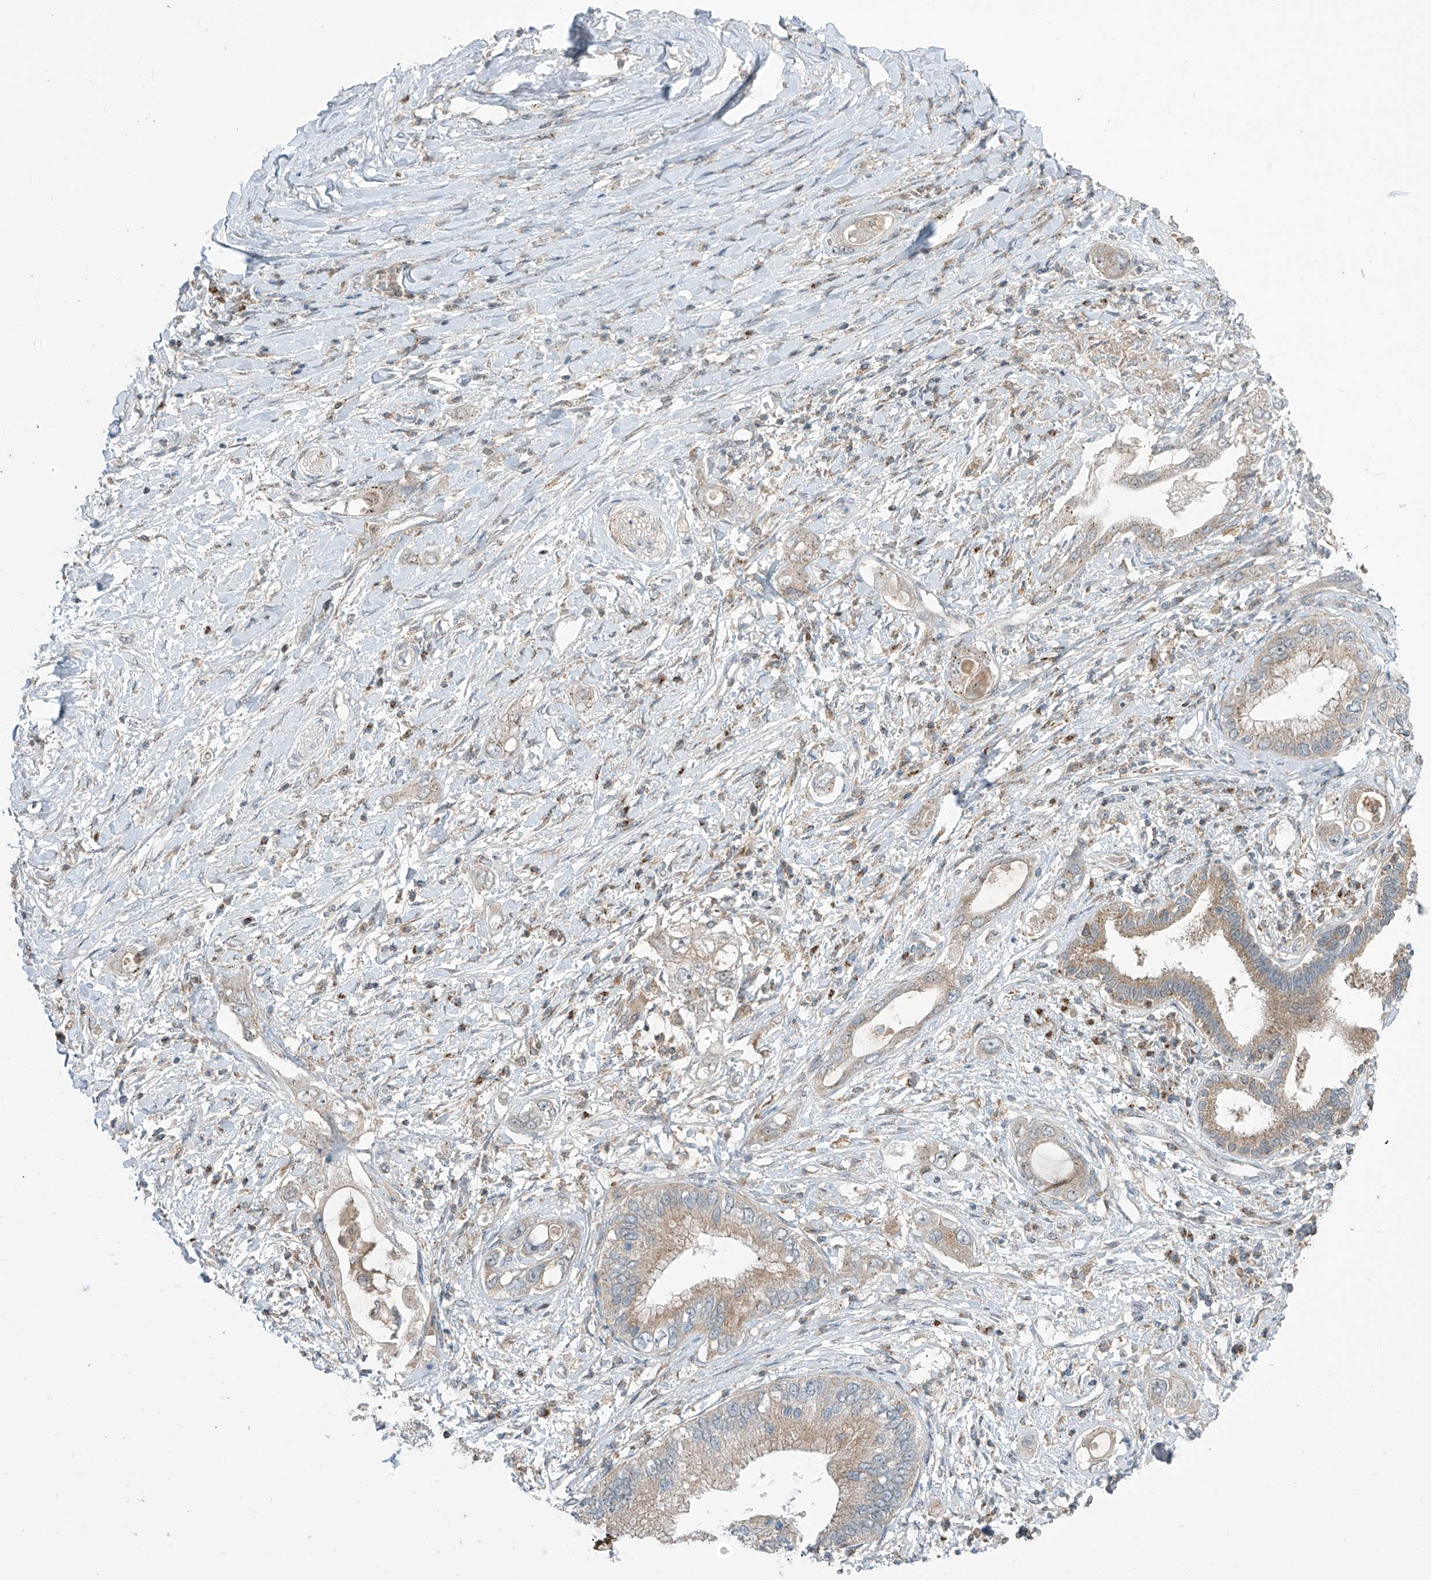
{"staining": {"intensity": "weak", "quantity": ">75%", "location": "cytoplasmic/membranous"}, "tissue": "pancreatic cancer", "cell_type": "Tumor cells", "image_type": "cancer", "snomed": [{"axis": "morphology", "description": "Inflammation, NOS"}, {"axis": "morphology", "description": "Adenocarcinoma, NOS"}, {"axis": "topography", "description": "Pancreas"}], "caption": "A micrograph of human pancreatic cancer stained for a protein exhibits weak cytoplasmic/membranous brown staining in tumor cells.", "gene": "PARVG", "patient": {"sex": "female", "age": 56}}